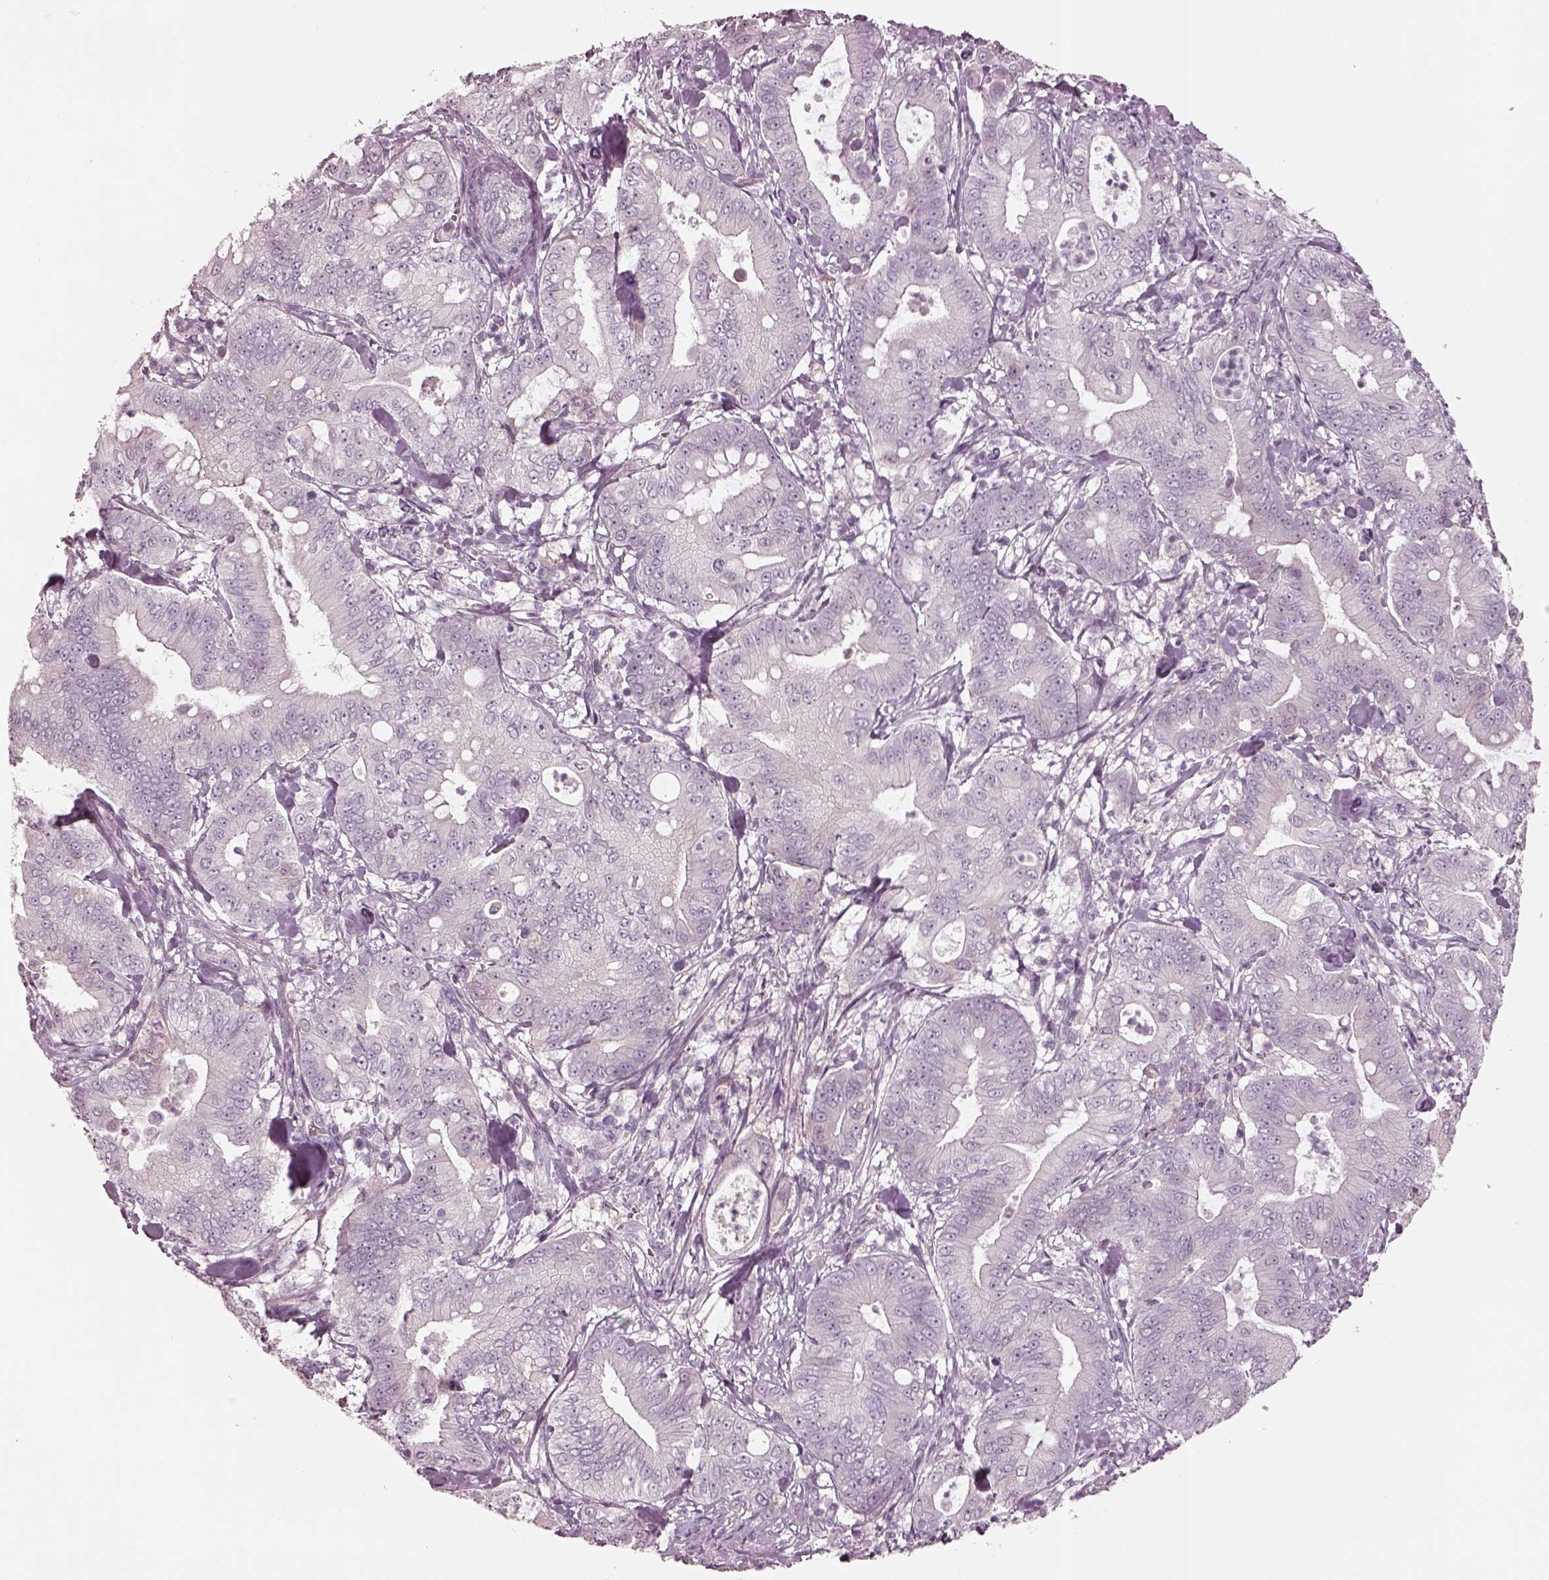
{"staining": {"intensity": "negative", "quantity": "none", "location": "none"}, "tissue": "pancreatic cancer", "cell_type": "Tumor cells", "image_type": "cancer", "snomed": [{"axis": "morphology", "description": "Adenocarcinoma, NOS"}, {"axis": "topography", "description": "Pancreas"}], "caption": "The micrograph demonstrates no staining of tumor cells in pancreatic cancer.", "gene": "SPATA6L", "patient": {"sex": "male", "age": 71}}